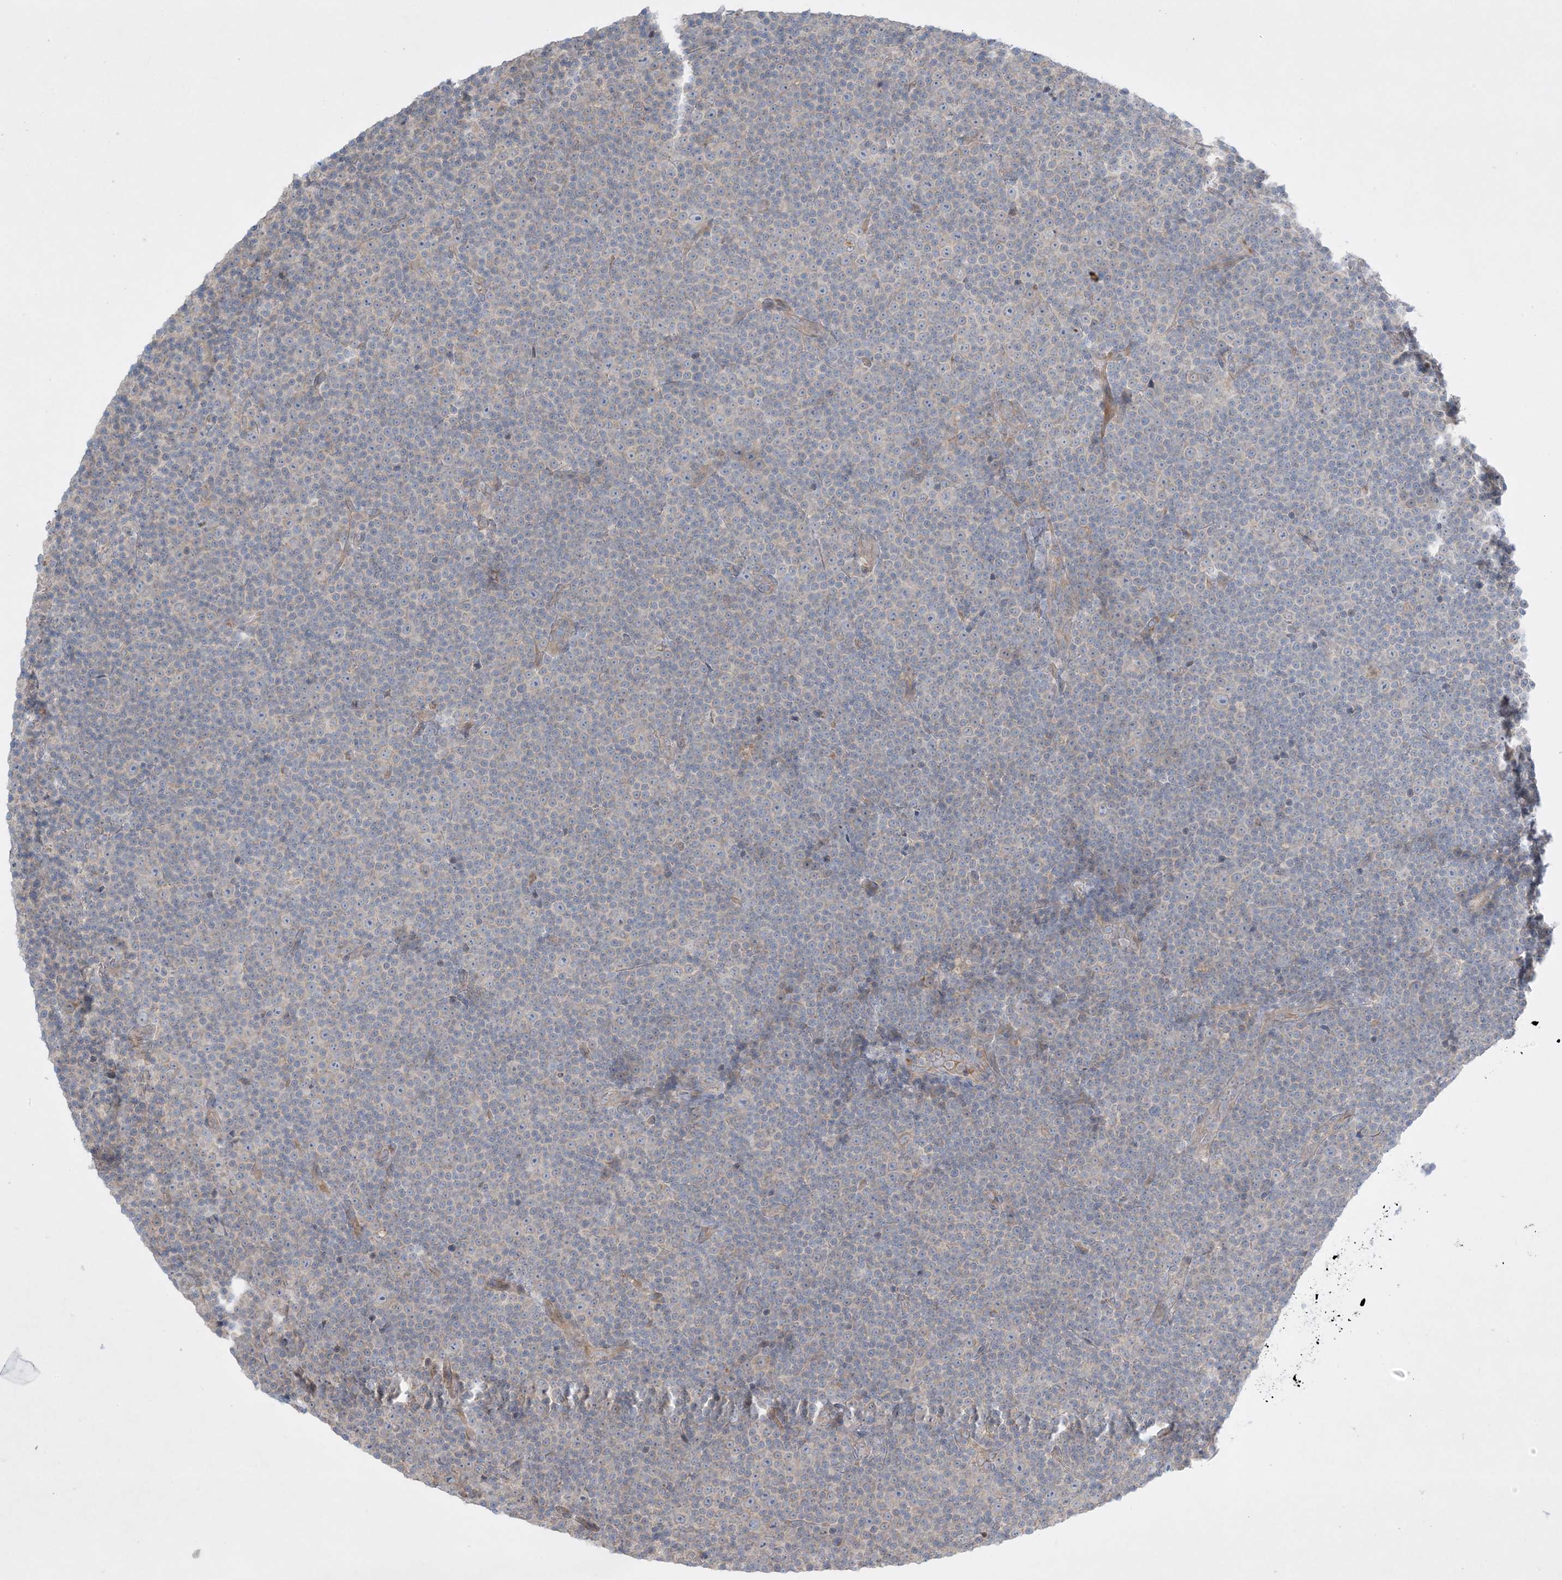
{"staining": {"intensity": "negative", "quantity": "none", "location": "none"}, "tissue": "lymphoma", "cell_type": "Tumor cells", "image_type": "cancer", "snomed": [{"axis": "morphology", "description": "Malignant lymphoma, non-Hodgkin's type, Low grade"}, {"axis": "topography", "description": "Lymph node"}], "caption": "Histopathology image shows no significant protein staining in tumor cells of lymphoma.", "gene": "MMGT1", "patient": {"sex": "female", "age": 67}}